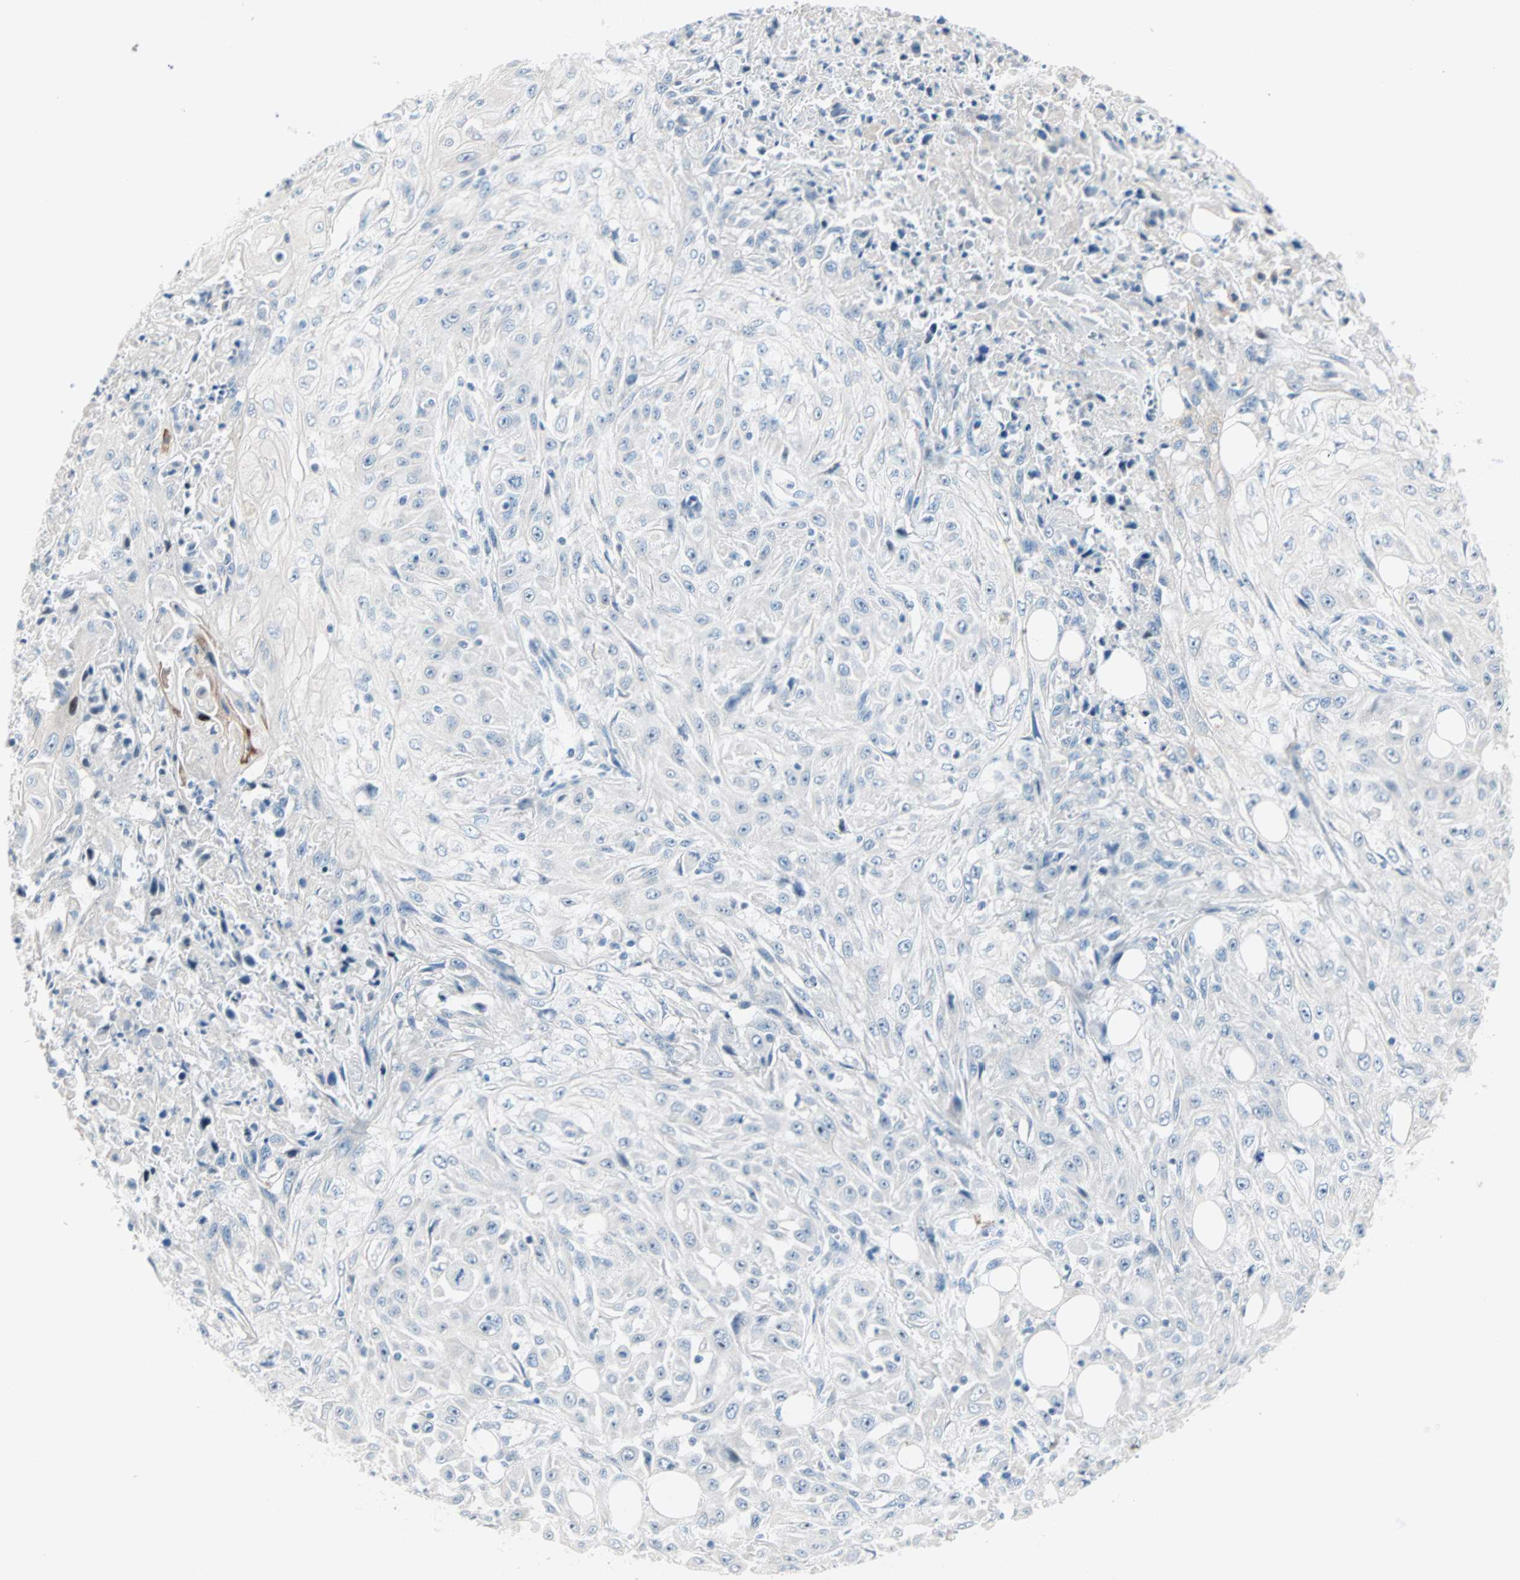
{"staining": {"intensity": "negative", "quantity": "none", "location": "none"}, "tissue": "skin cancer", "cell_type": "Tumor cells", "image_type": "cancer", "snomed": [{"axis": "morphology", "description": "Squamous cell carcinoma, NOS"}, {"axis": "morphology", "description": "Squamous cell carcinoma, metastatic, NOS"}, {"axis": "topography", "description": "Skin"}, {"axis": "topography", "description": "Lymph node"}], "caption": "This image is of metastatic squamous cell carcinoma (skin) stained with immunohistochemistry (IHC) to label a protein in brown with the nuclei are counter-stained blue. There is no staining in tumor cells.", "gene": "NEFH", "patient": {"sex": "male", "age": 75}}